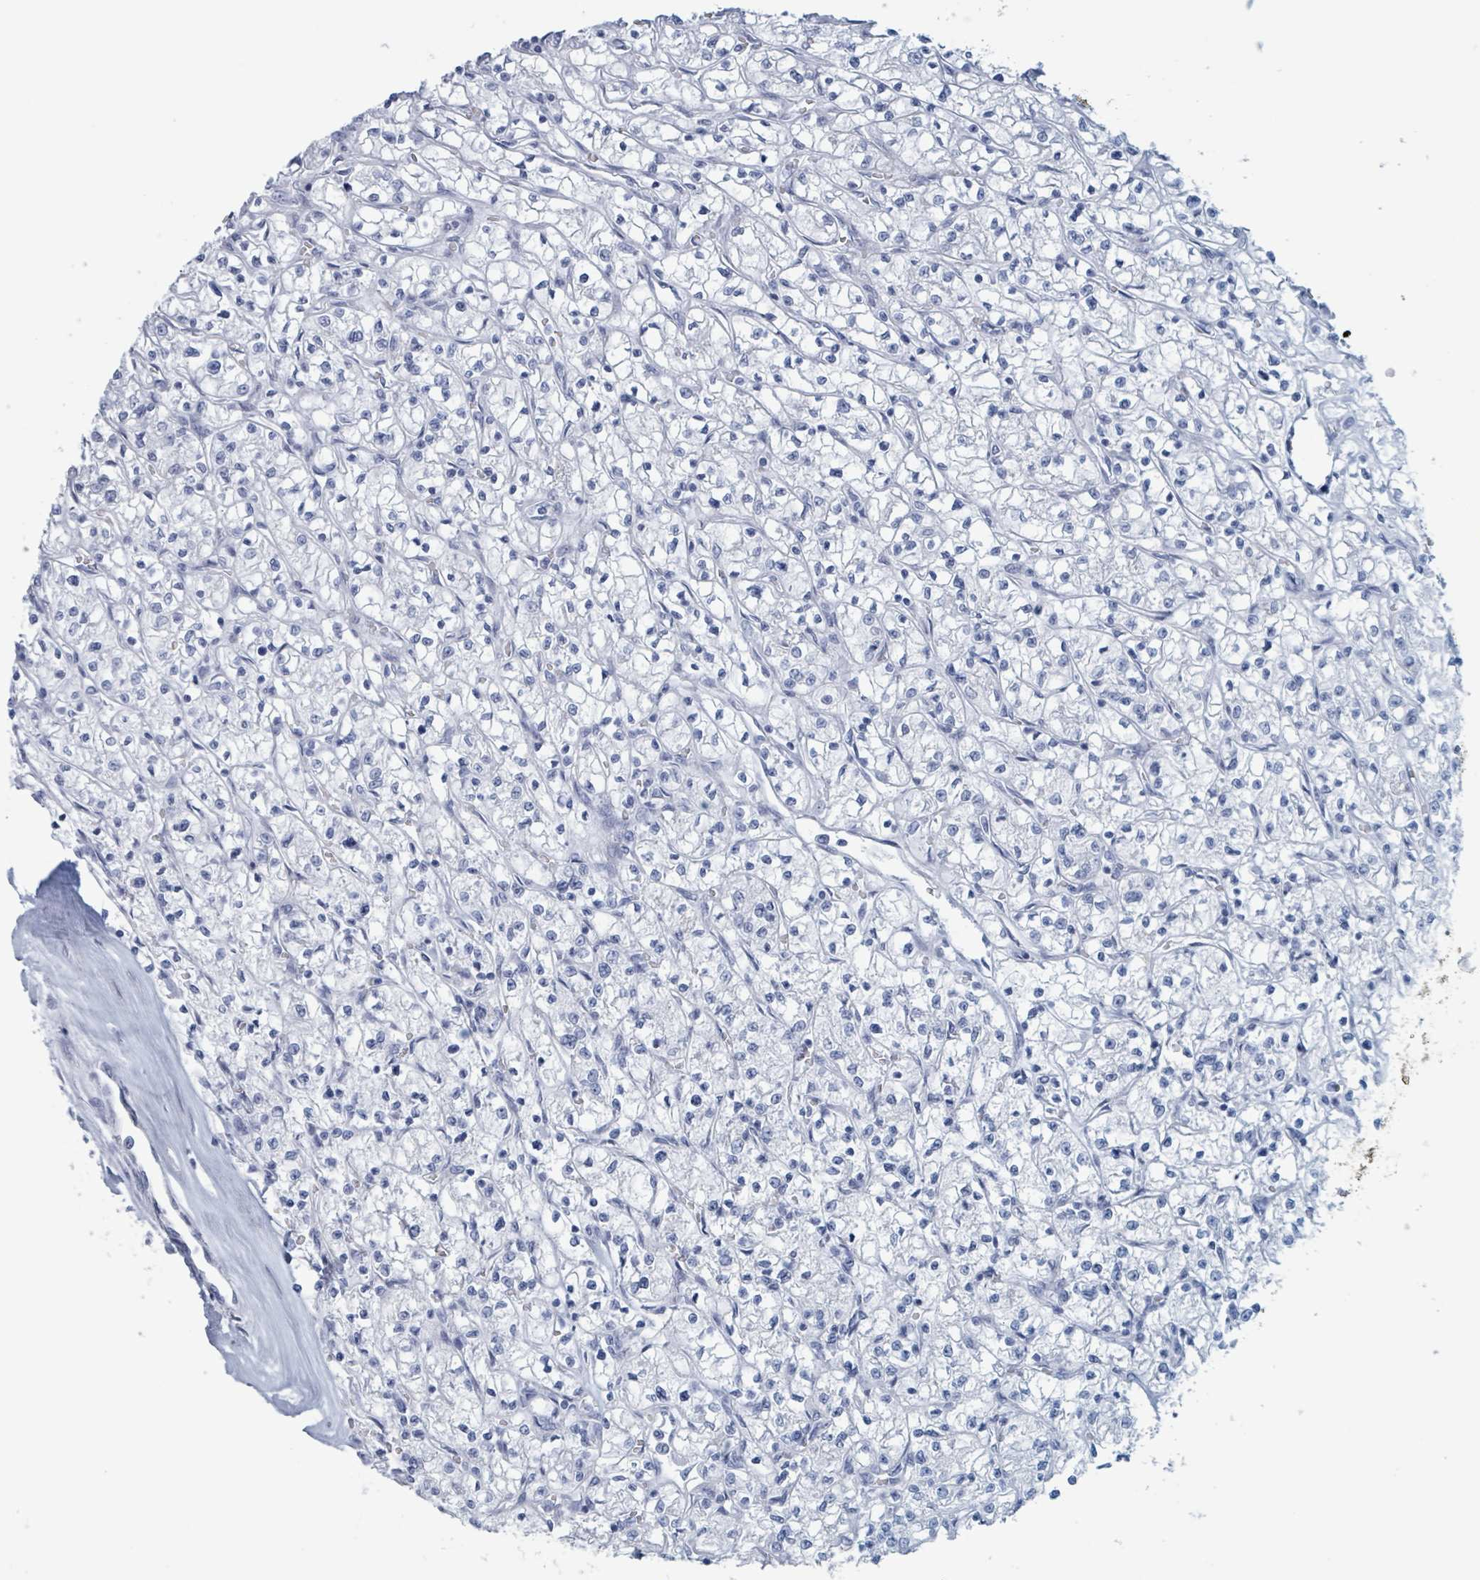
{"staining": {"intensity": "negative", "quantity": "none", "location": "none"}, "tissue": "renal cancer", "cell_type": "Tumor cells", "image_type": "cancer", "snomed": [{"axis": "morphology", "description": "Adenocarcinoma, NOS"}, {"axis": "topography", "description": "Kidney"}], "caption": "Immunohistochemistry of human renal adenocarcinoma demonstrates no positivity in tumor cells.", "gene": "KLK4", "patient": {"sex": "female", "age": 64}}